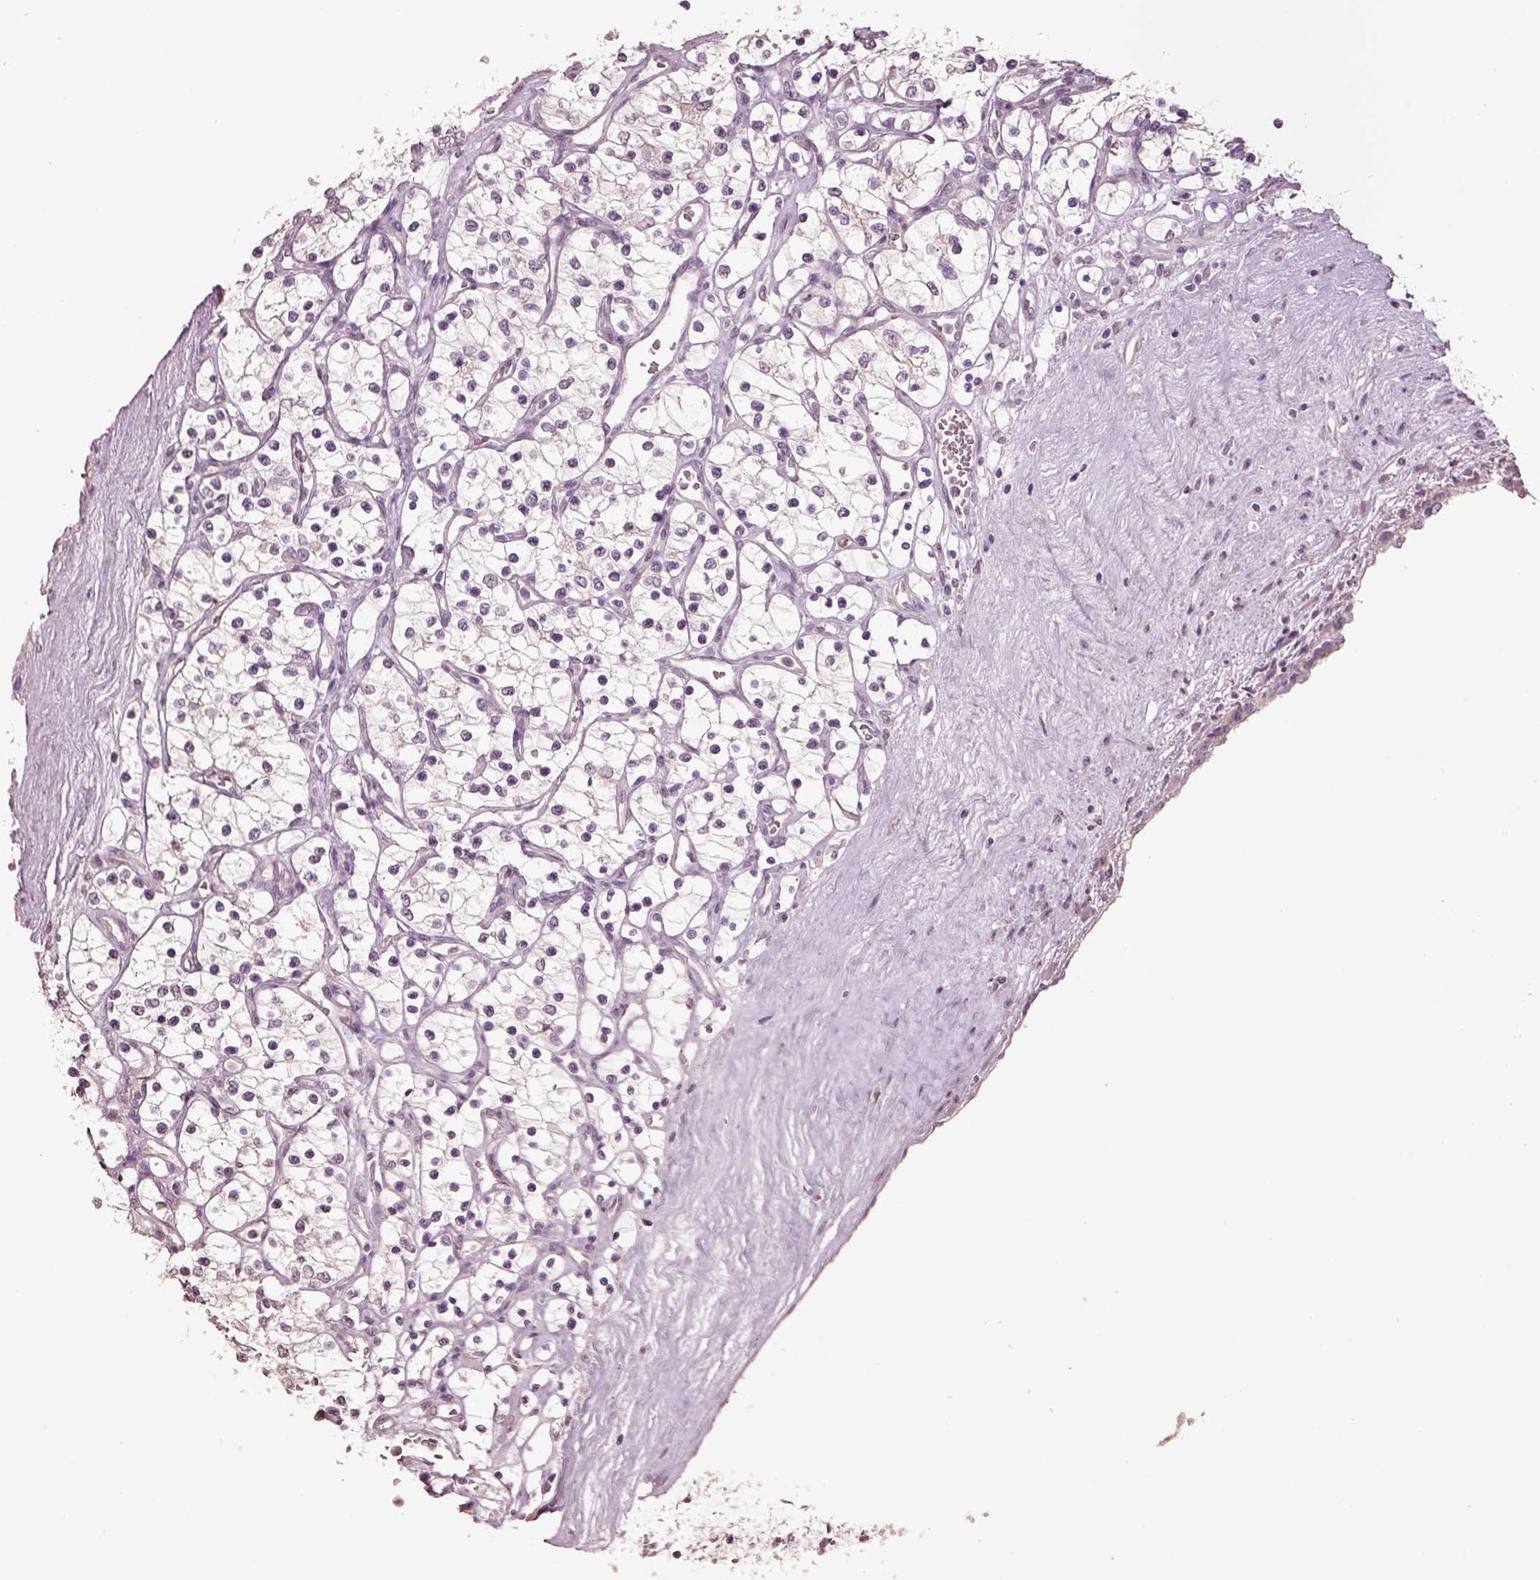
{"staining": {"intensity": "negative", "quantity": "none", "location": "none"}, "tissue": "renal cancer", "cell_type": "Tumor cells", "image_type": "cancer", "snomed": [{"axis": "morphology", "description": "Adenocarcinoma, NOS"}, {"axis": "topography", "description": "Kidney"}], "caption": "This image is of adenocarcinoma (renal) stained with IHC to label a protein in brown with the nuclei are counter-stained blue. There is no staining in tumor cells.", "gene": "KCNIP3", "patient": {"sex": "female", "age": 69}}